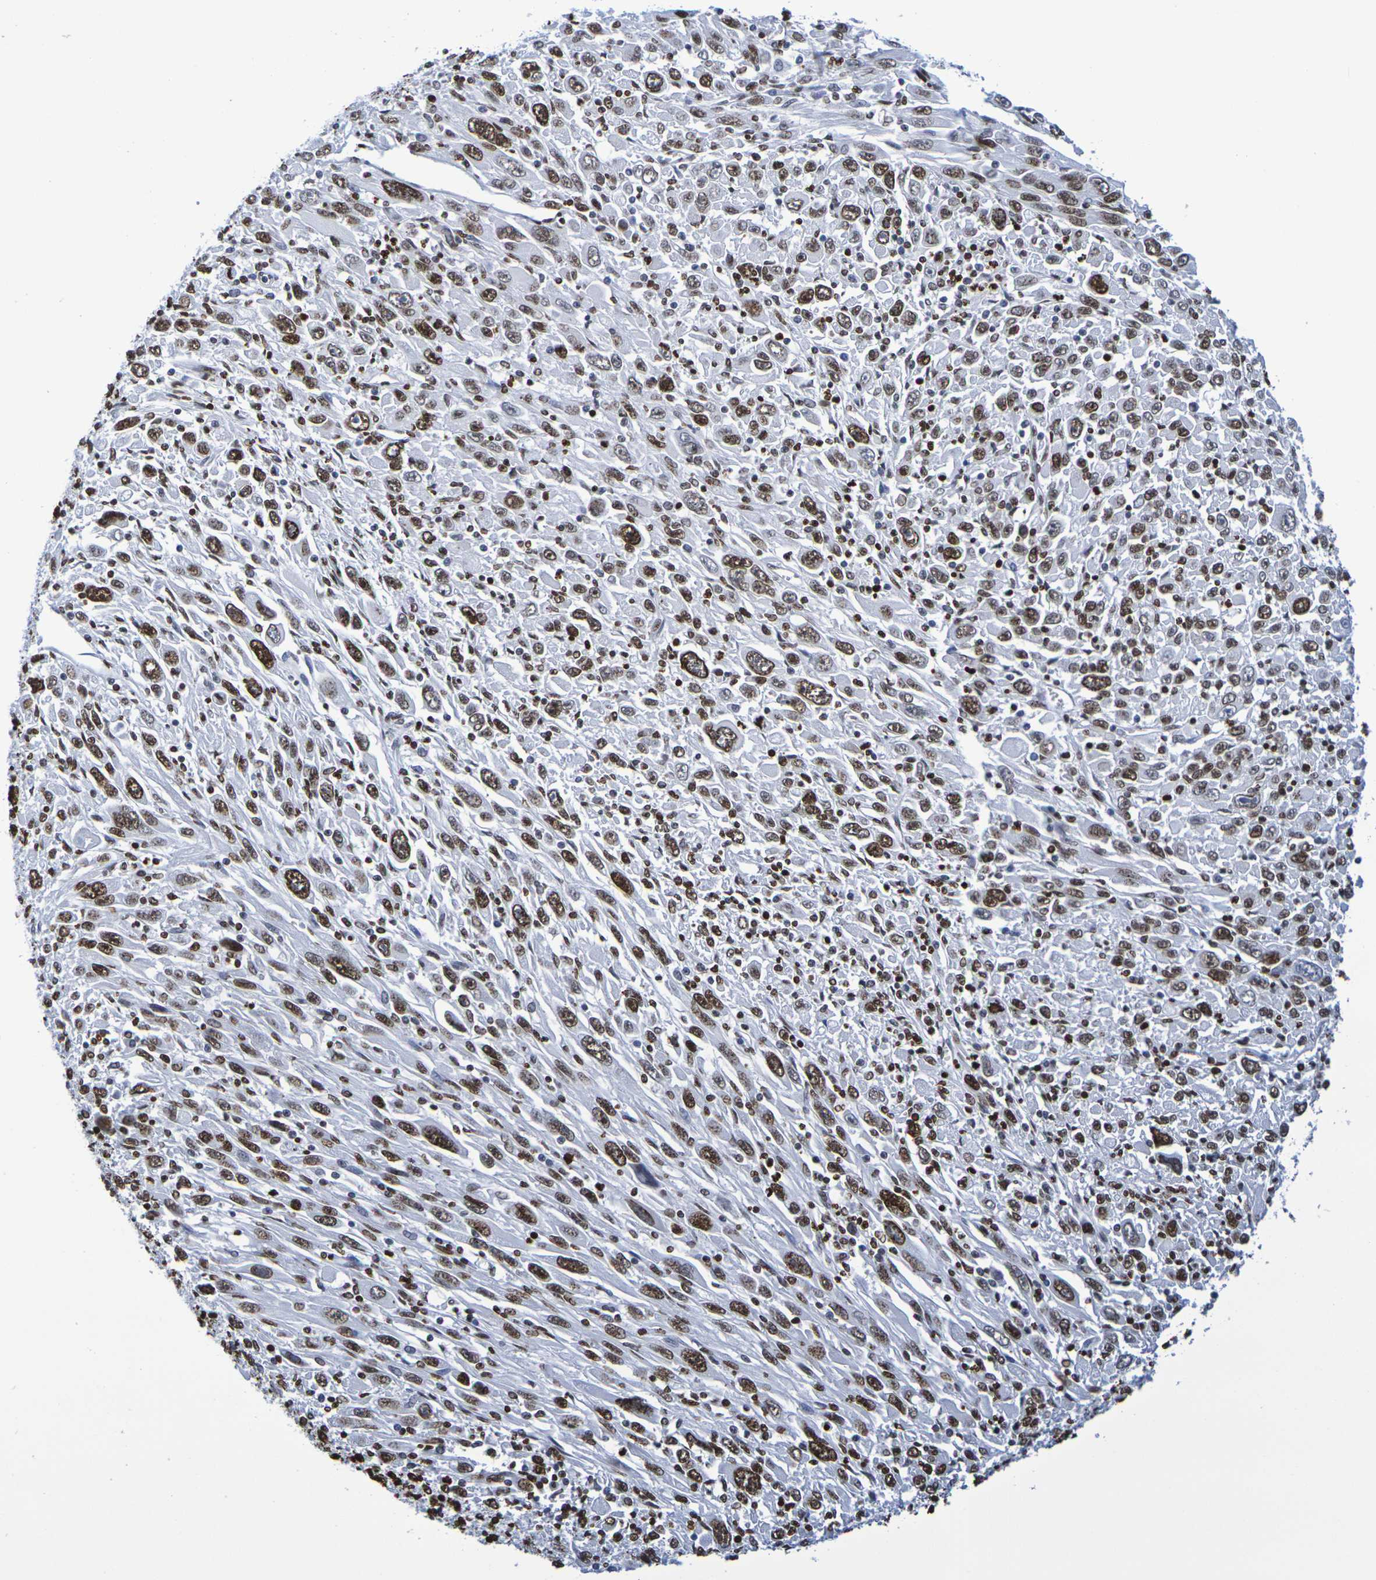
{"staining": {"intensity": "strong", "quantity": ">75%", "location": "nuclear"}, "tissue": "melanoma", "cell_type": "Tumor cells", "image_type": "cancer", "snomed": [{"axis": "morphology", "description": "Malignant melanoma, Metastatic site"}, {"axis": "topography", "description": "Skin"}], "caption": "A micrograph of melanoma stained for a protein reveals strong nuclear brown staining in tumor cells. The staining was performed using DAB, with brown indicating positive protein expression. Nuclei are stained blue with hematoxylin.", "gene": "H1-5", "patient": {"sex": "female", "age": 56}}